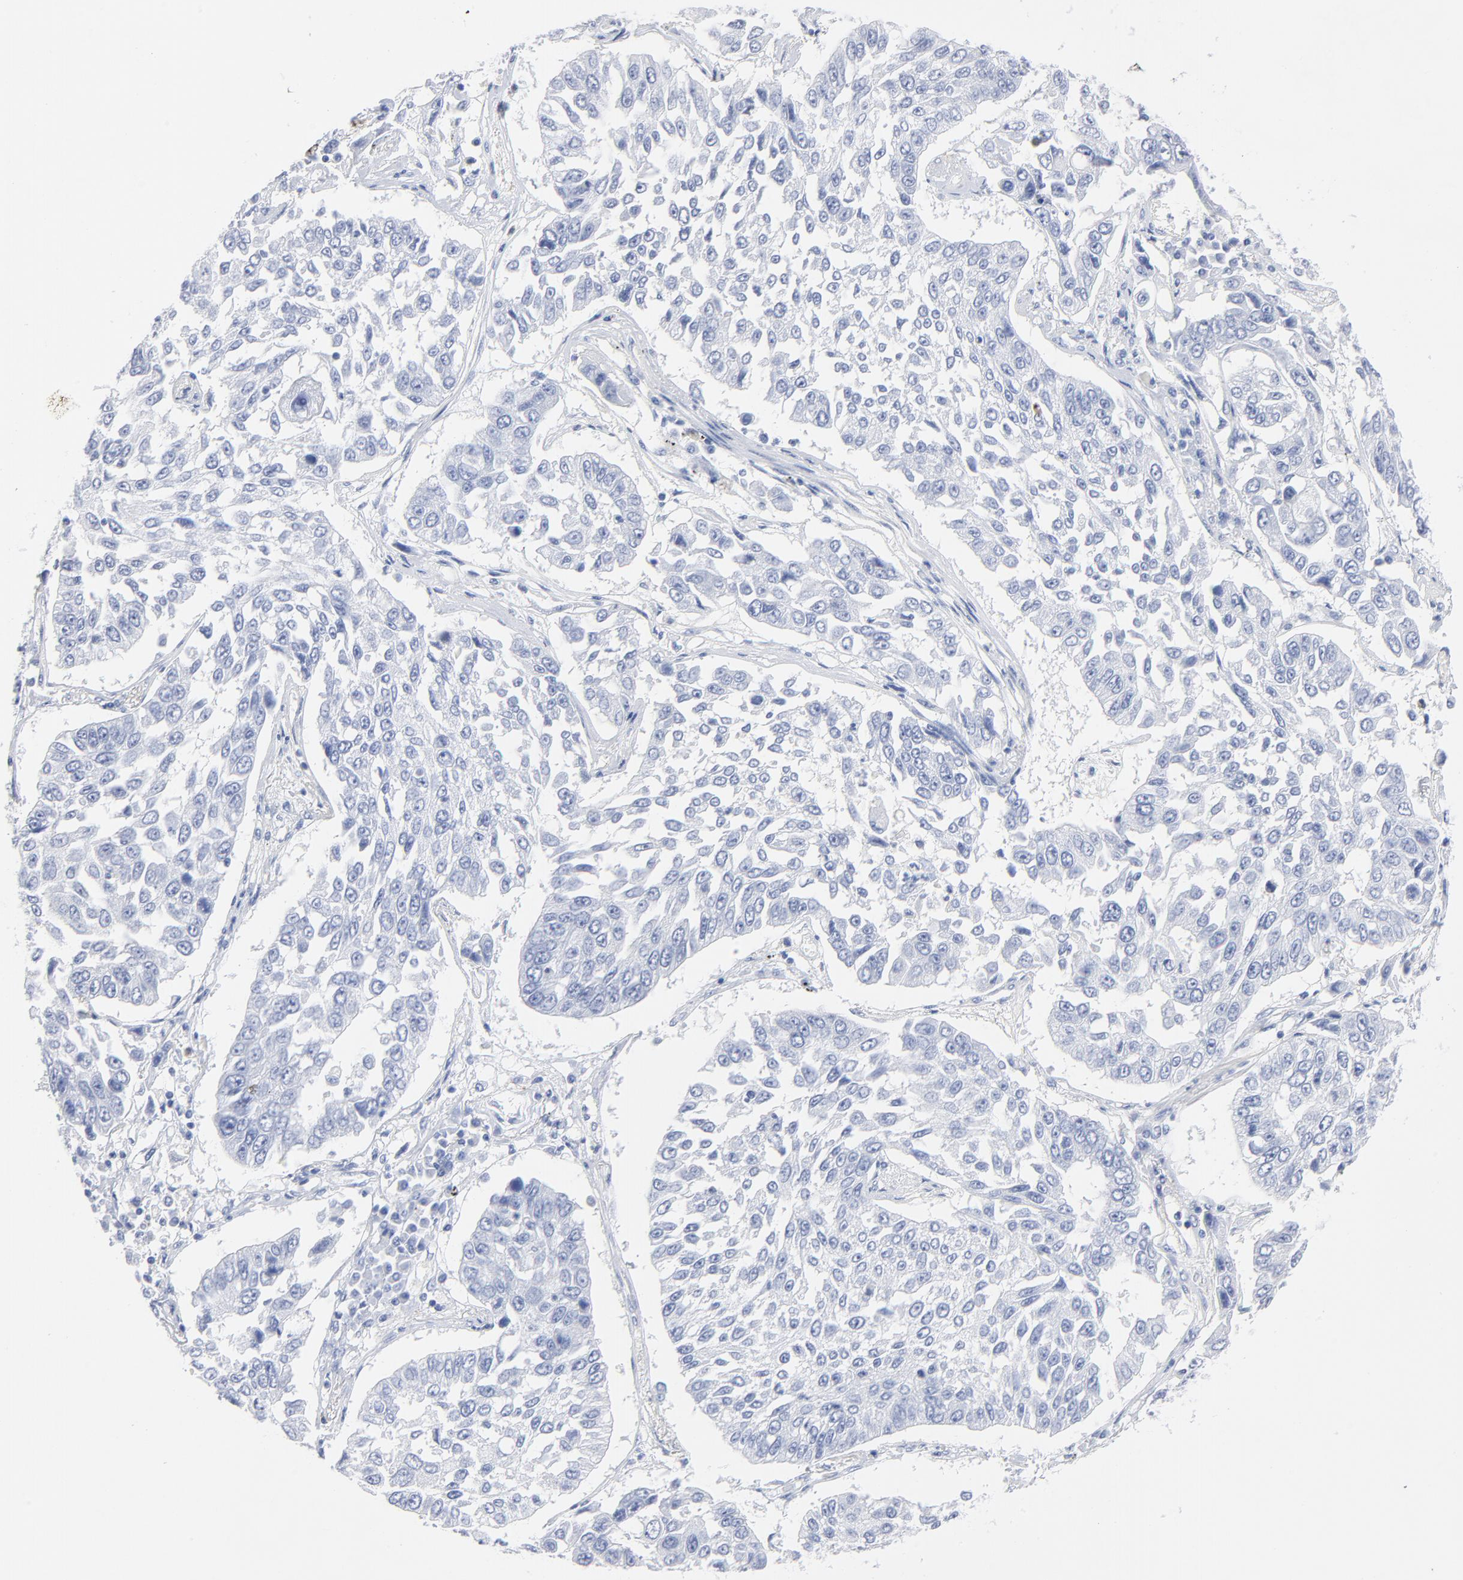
{"staining": {"intensity": "negative", "quantity": "none", "location": "none"}, "tissue": "lung cancer", "cell_type": "Tumor cells", "image_type": "cancer", "snomed": [{"axis": "morphology", "description": "Squamous cell carcinoma, NOS"}, {"axis": "topography", "description": "Lung"}], "caption": "A high-resolution photomicrograph shows immunohistochemistry (IHC) staining of lung squamous cell carcinoma, which reveals no significant positivity in tumor cells.", "gene": "AGTR1", "patient": {"sex": "male", "age": 71}}